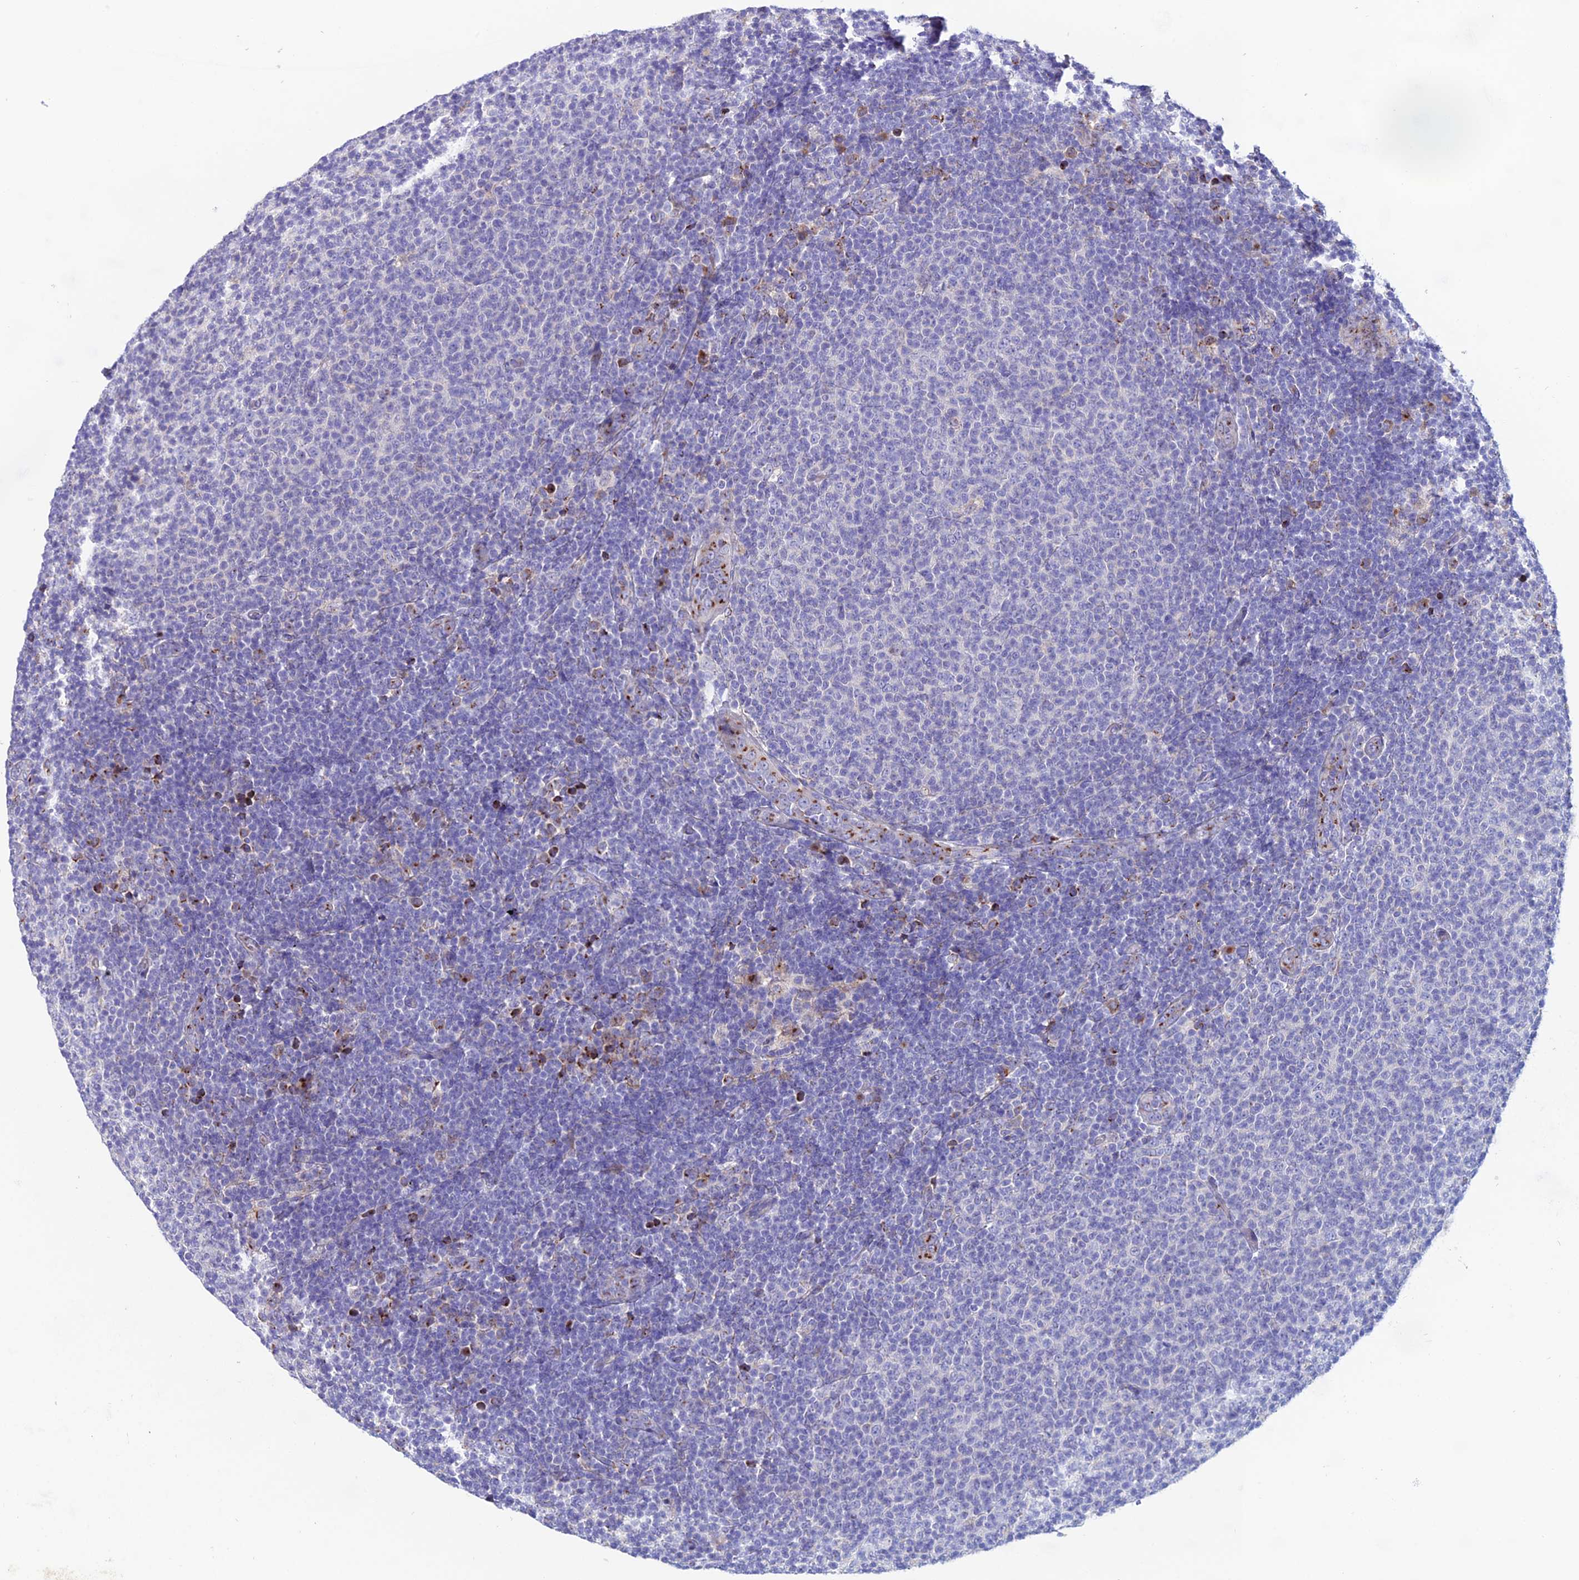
{"staining": {"intensity": "negative", "quantity": "none", "location": "none"}, "tissue": "lymphoma", "cell_type": "Tumor cells", "image_type": "cancer", "snomed": [{"axis": "morphology", "description": "Malignant lymphoma, non-Hodgkin's type, Low grade"}, {"axis": "topography", "description": "Lymph node"}], "caption": "Immunohistochemistry of low-grade malignant lymphoma, non-Hodgkin's type reveals no staining in tumor cells. (DAB immunohistochemistry (IHC) with hematoxylin counter stain).", "gene": "OR51Q1", "patient": {"sex": "male", "age": 66}}